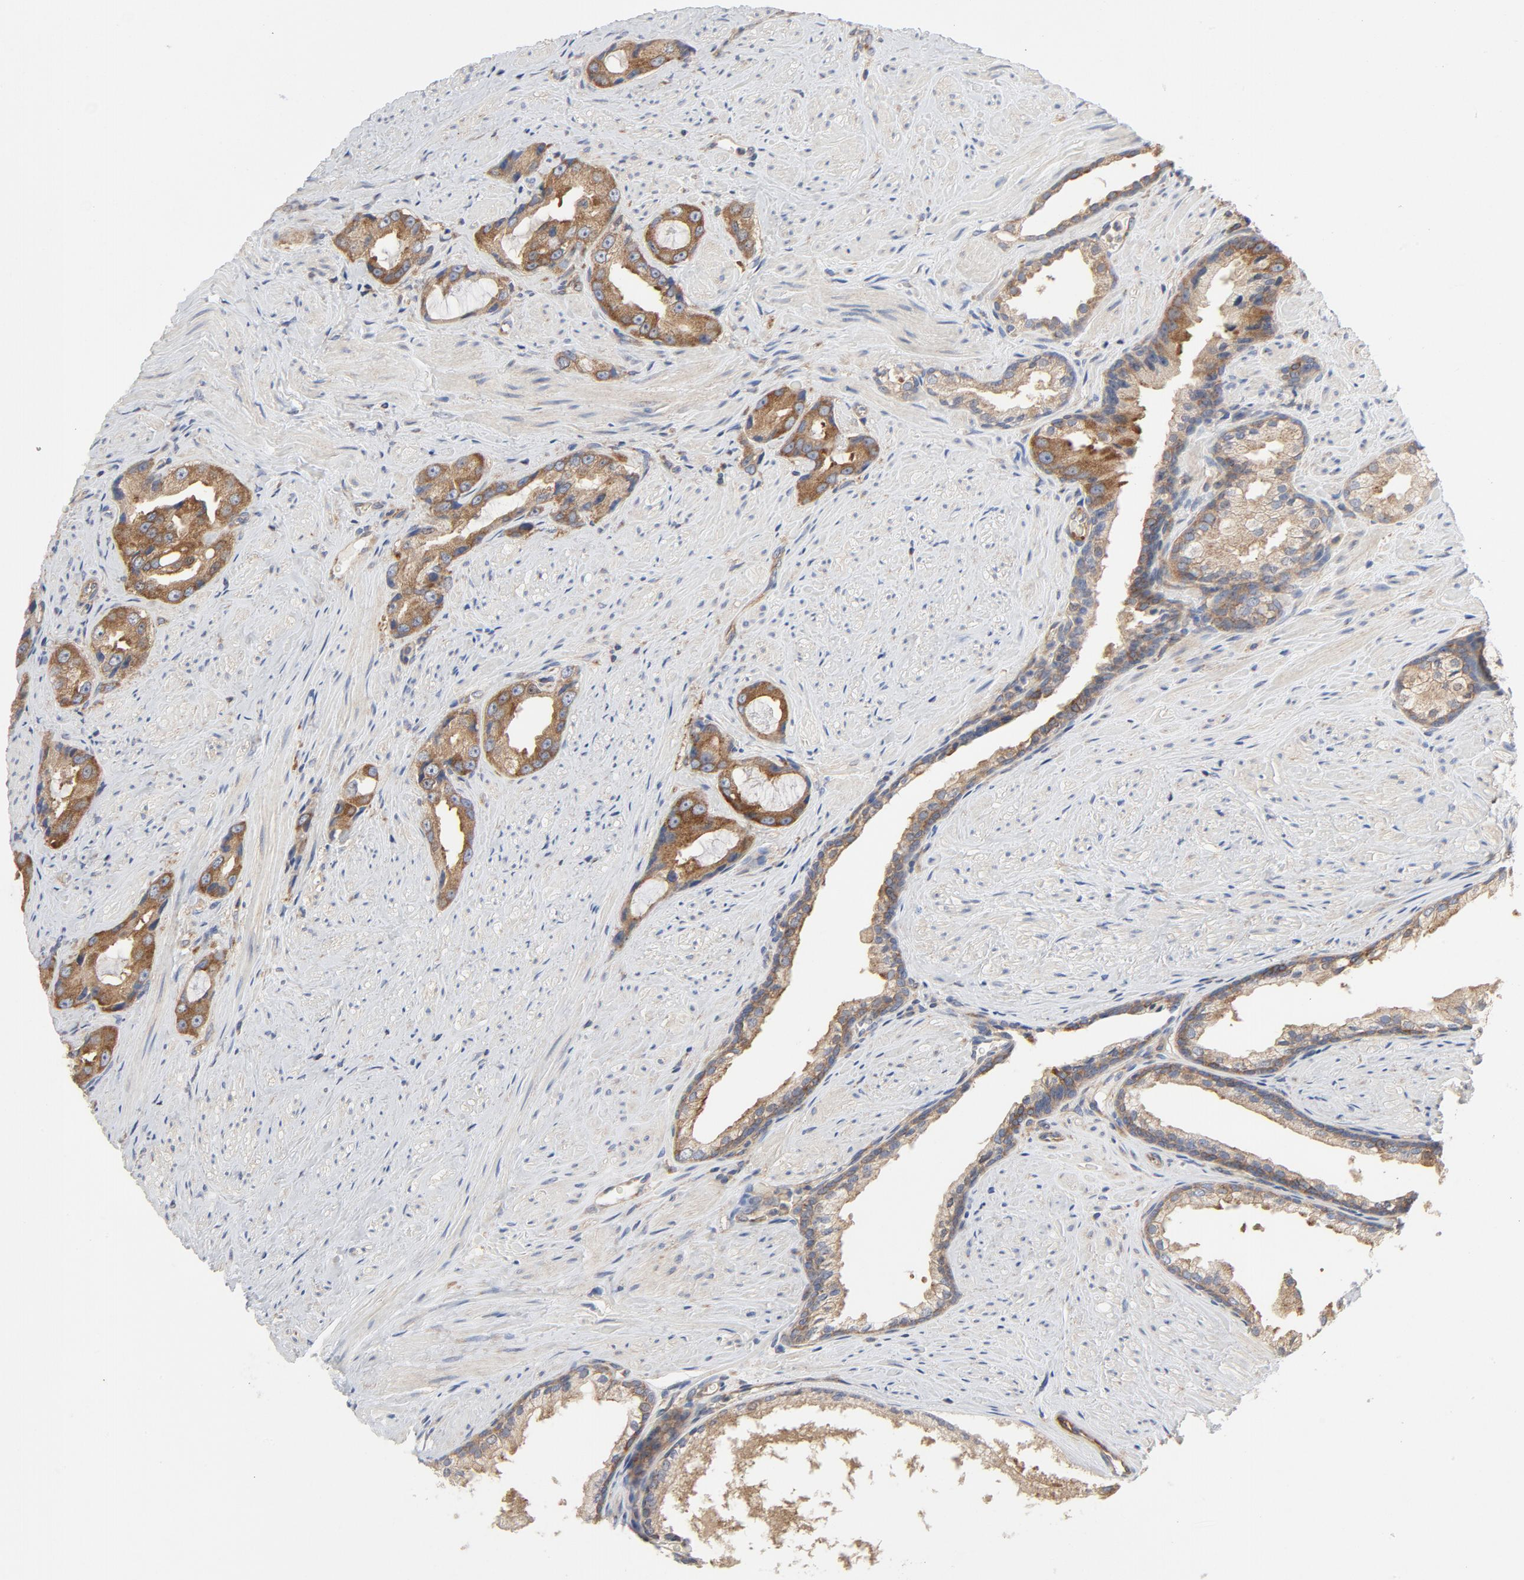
{"staining": {"intensity": "moderate", "quantity": ">75%", "location": "cytoplasmic/membranous"}, "tissue": "prostate cancer", "cell_type": "Tumor cells", "image_type": "cancer", "snomed": [{"axis": "morphology", "description": "Adenocarcinoma, Medium grade"}, {"axis": "topography", "description": "Prostate"}], "caption": "Medium-grade adenocarcinoma (prostate) tissue shows moderate cytoplasmic/membranous positivity in about >75% of tumor cells Nuclei are stained in blue.", "gene": "RABEP1", "patient": {"sex": "male", "age": 60}}